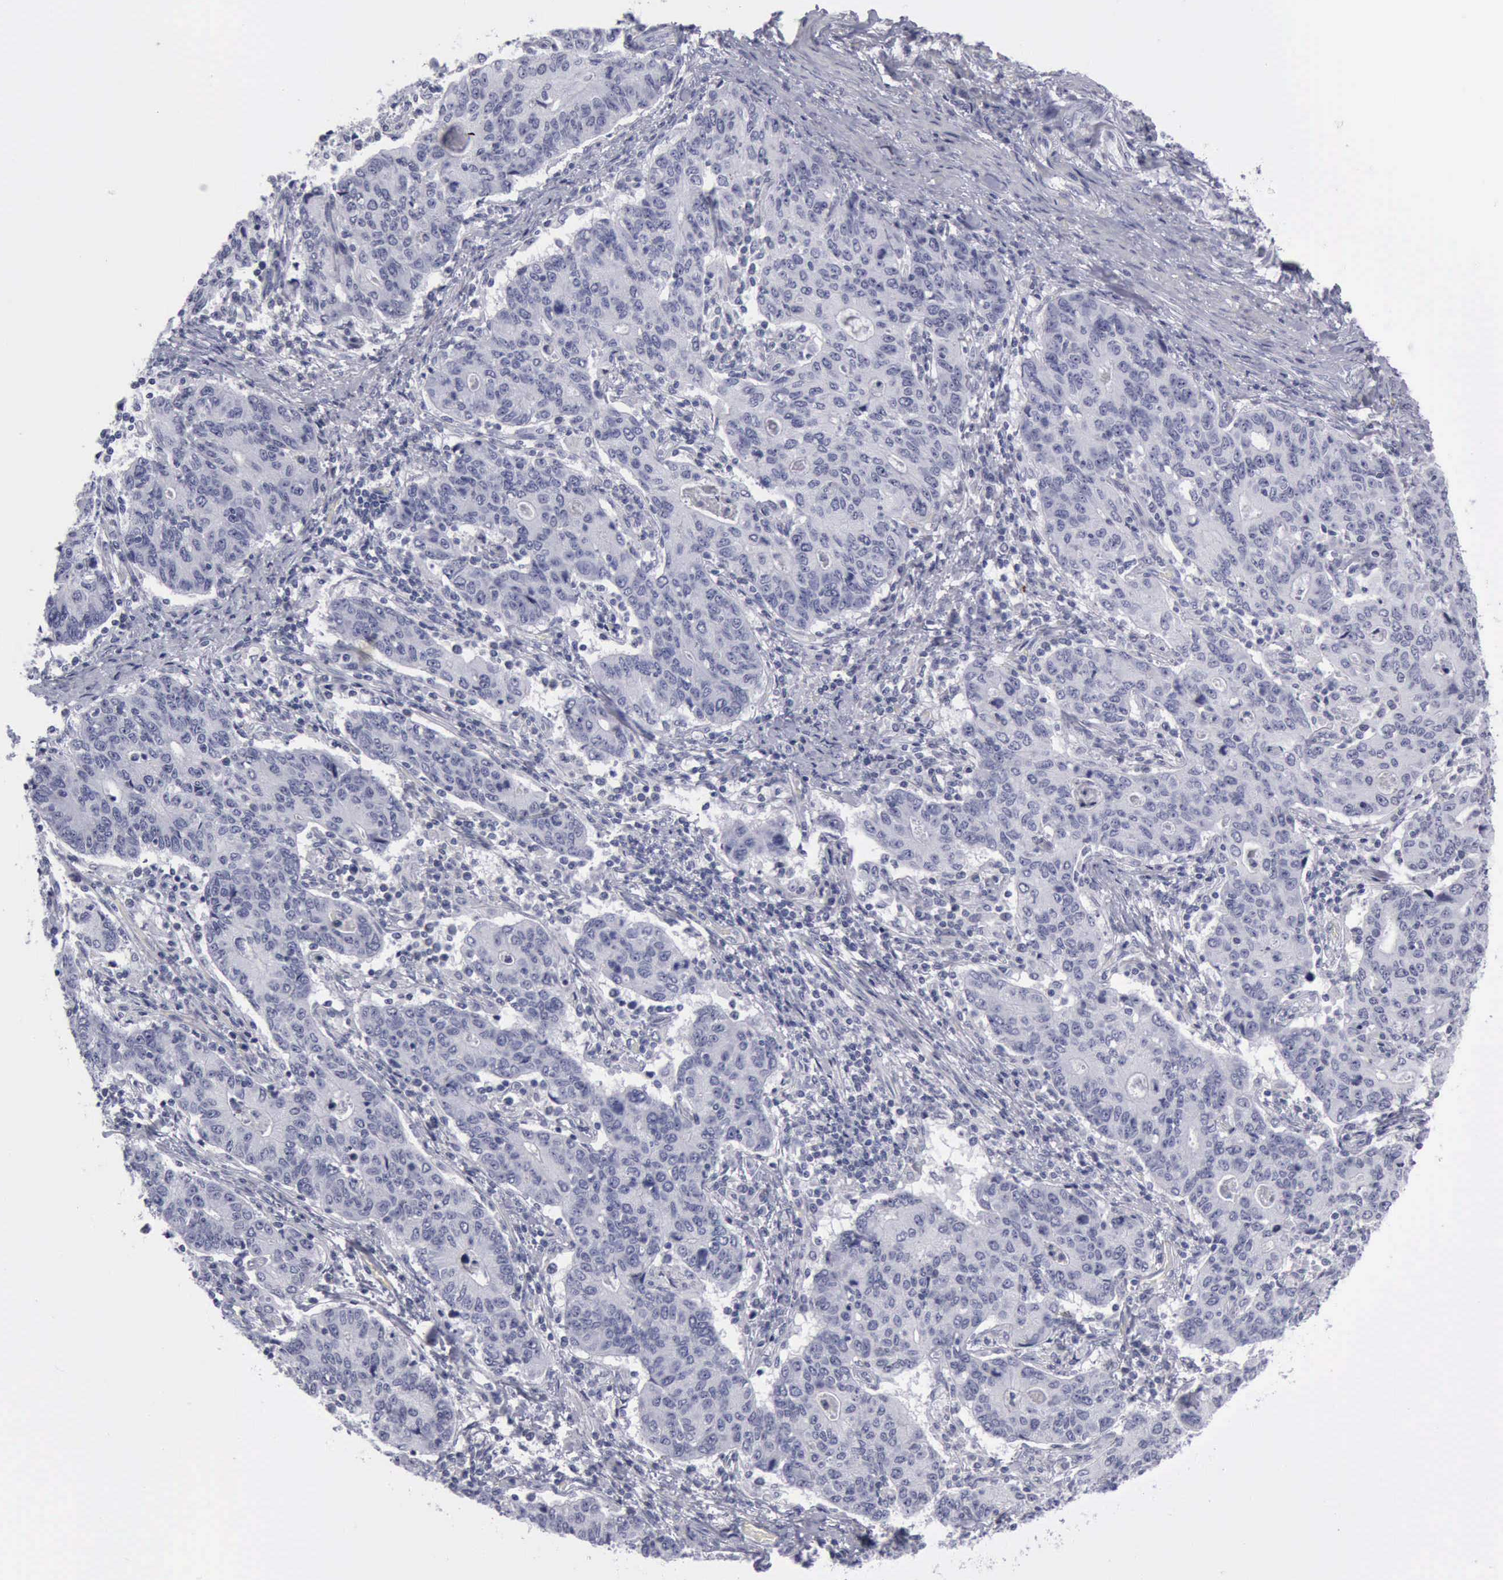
{"staining": {"intensity": "negative", "quantity": "none", "location": "none"}, "tissue": "stomach cancer", "cell_type": "Tumor cells", "image_type": "cancer", "snomed": [{"axis": "morphology", "description": "Adenocarcinoma, NOS"}, {"axis": "topography", "description": "Esophagus"}, {"axis": "topography", "description": "Stomach"}], "caption": "DAB immunohistochemical staining of human stomach cancer displays no significant staining in tumor cells. (Brightfield microscopy of DAB (3,3'-diaminobenzidine) IHC at high magnification).", "gene": "KRT13", "patient": {"sex": "male", "age": 74}}